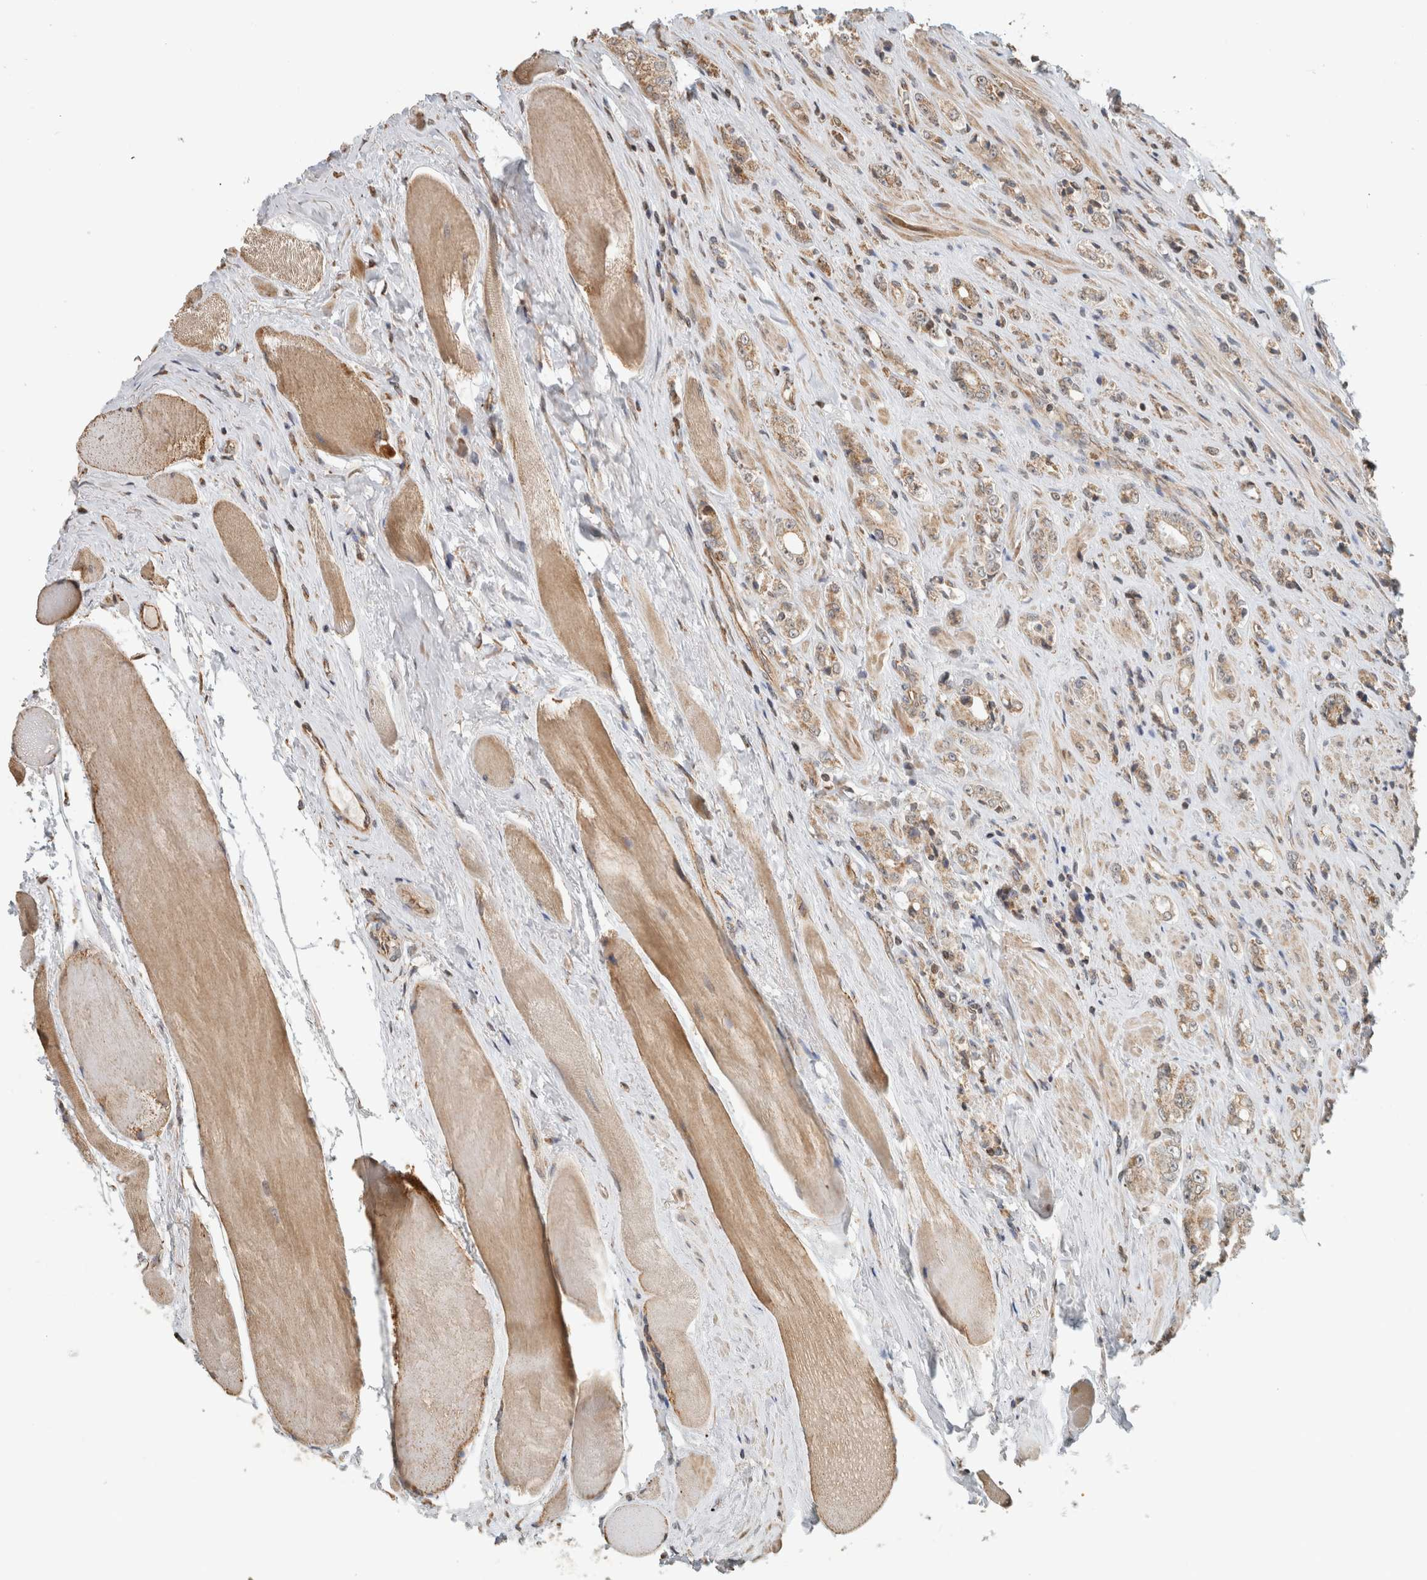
{"staining": {"intensity": "weak", "quantity": ">75%", "location": "cytoplasmic/membranous"}, "tissue": "prostate cancer", "cell_type": "Tumor cells", "image_type": "cancer", "snomed": [{"axis": "morphology", "description": "Adenocarcinoma, High grade"}, {"axis": "topography", "description": "Prostate"}], "caption": "Prostate cancer (adenocarcinoma (high-grade)) was stained to show a protein in brown. There is low levels of weak cytoplasmic/membranous expression in about >75% of tumor cells.", "gene": "GINS4", "patient": {"sex": "male", "age": 61}}